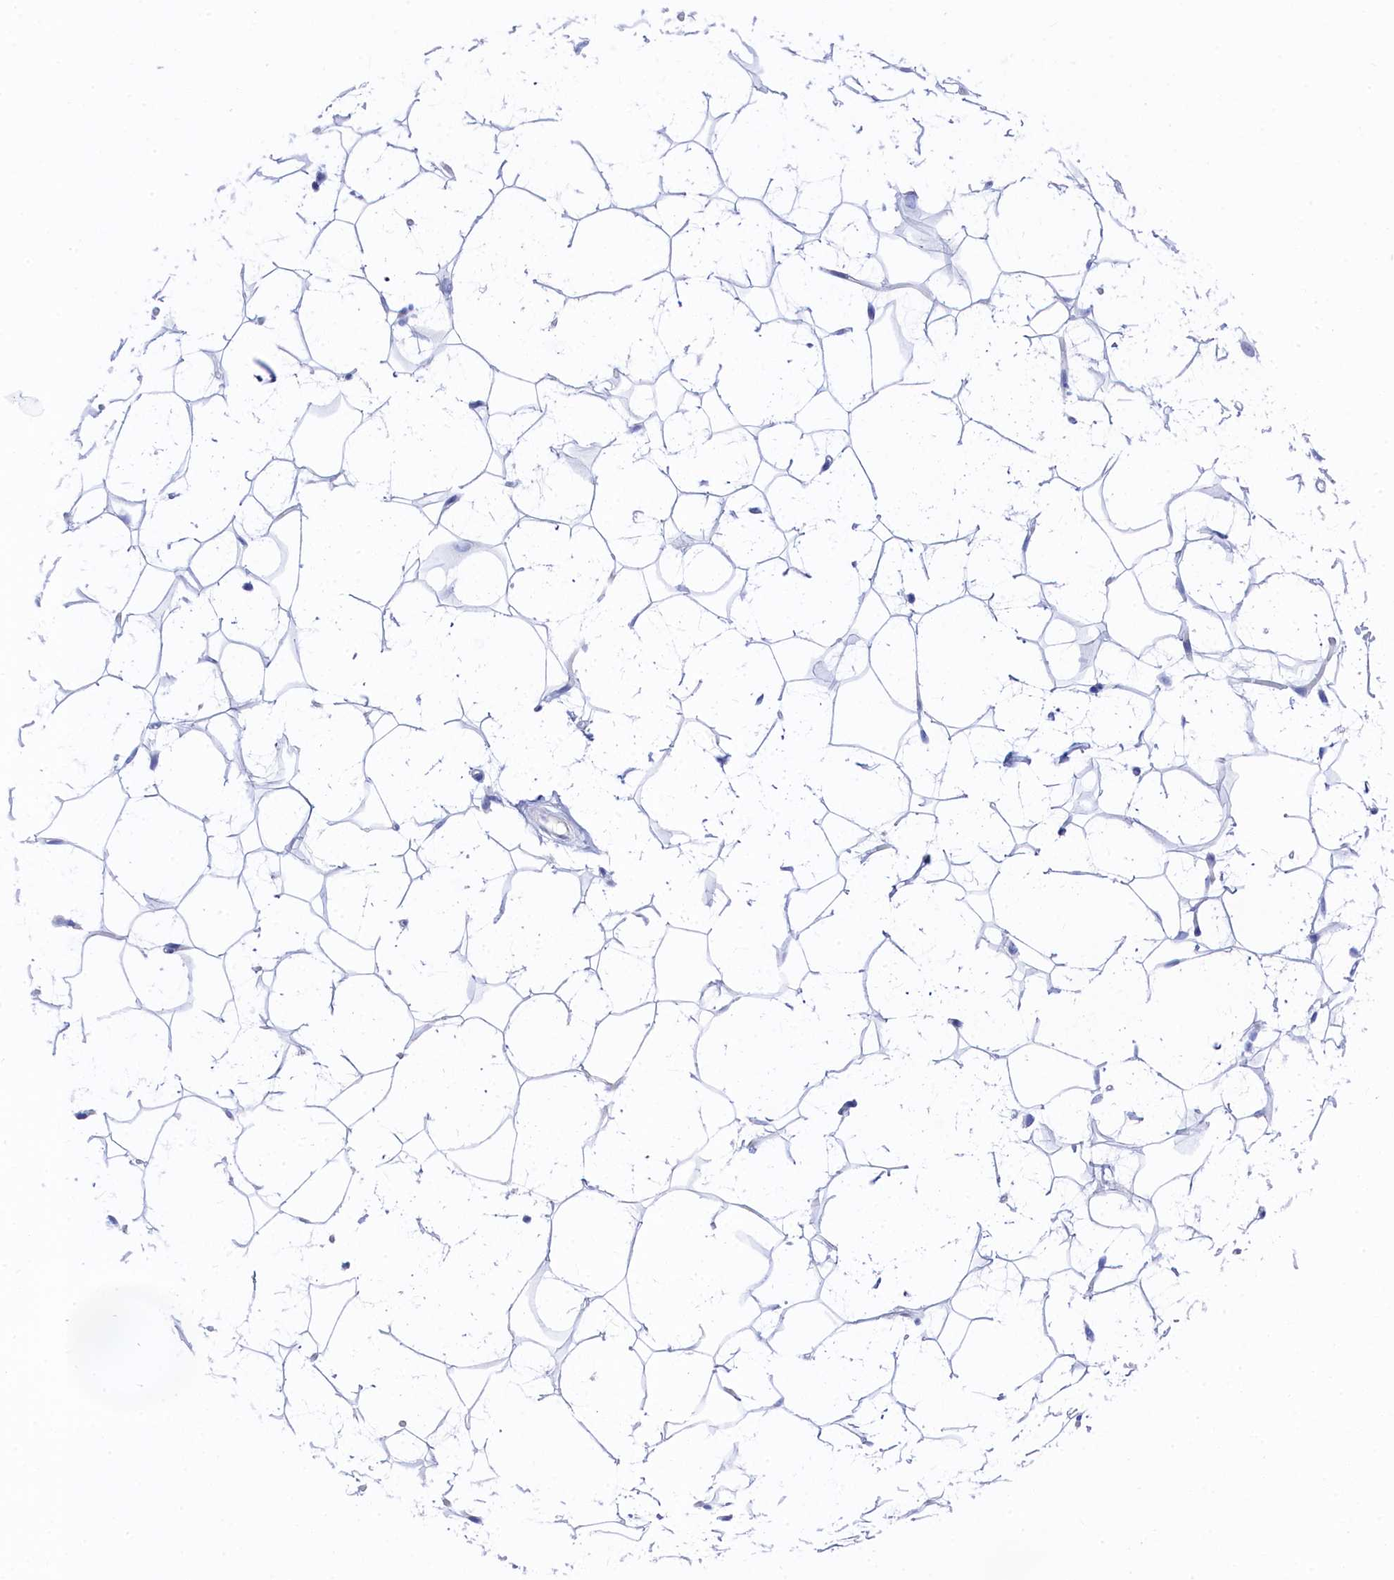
{"staining": {"intensity": "negative", "quantity": "none", "location": "none"}, "tissue": "adipose tissue", "cell_type": "Adipocytes", "image_type": "normal", "snomed": [{"axis": "morphology", "description": "Normal tissue, NOS"}, {"axis": "topography", "description": "Breast"}], "caption": "Immunohistochemistry (IHC) of unremarkable adipose tissue reveals no staining in adipocytes. (DAB (3,3'-diaminobenzidine) IHC visualized using brightfield microscopy, high magnification).", "gene": "TRIM10", "patient": {"sex": "female", "age": 26}}